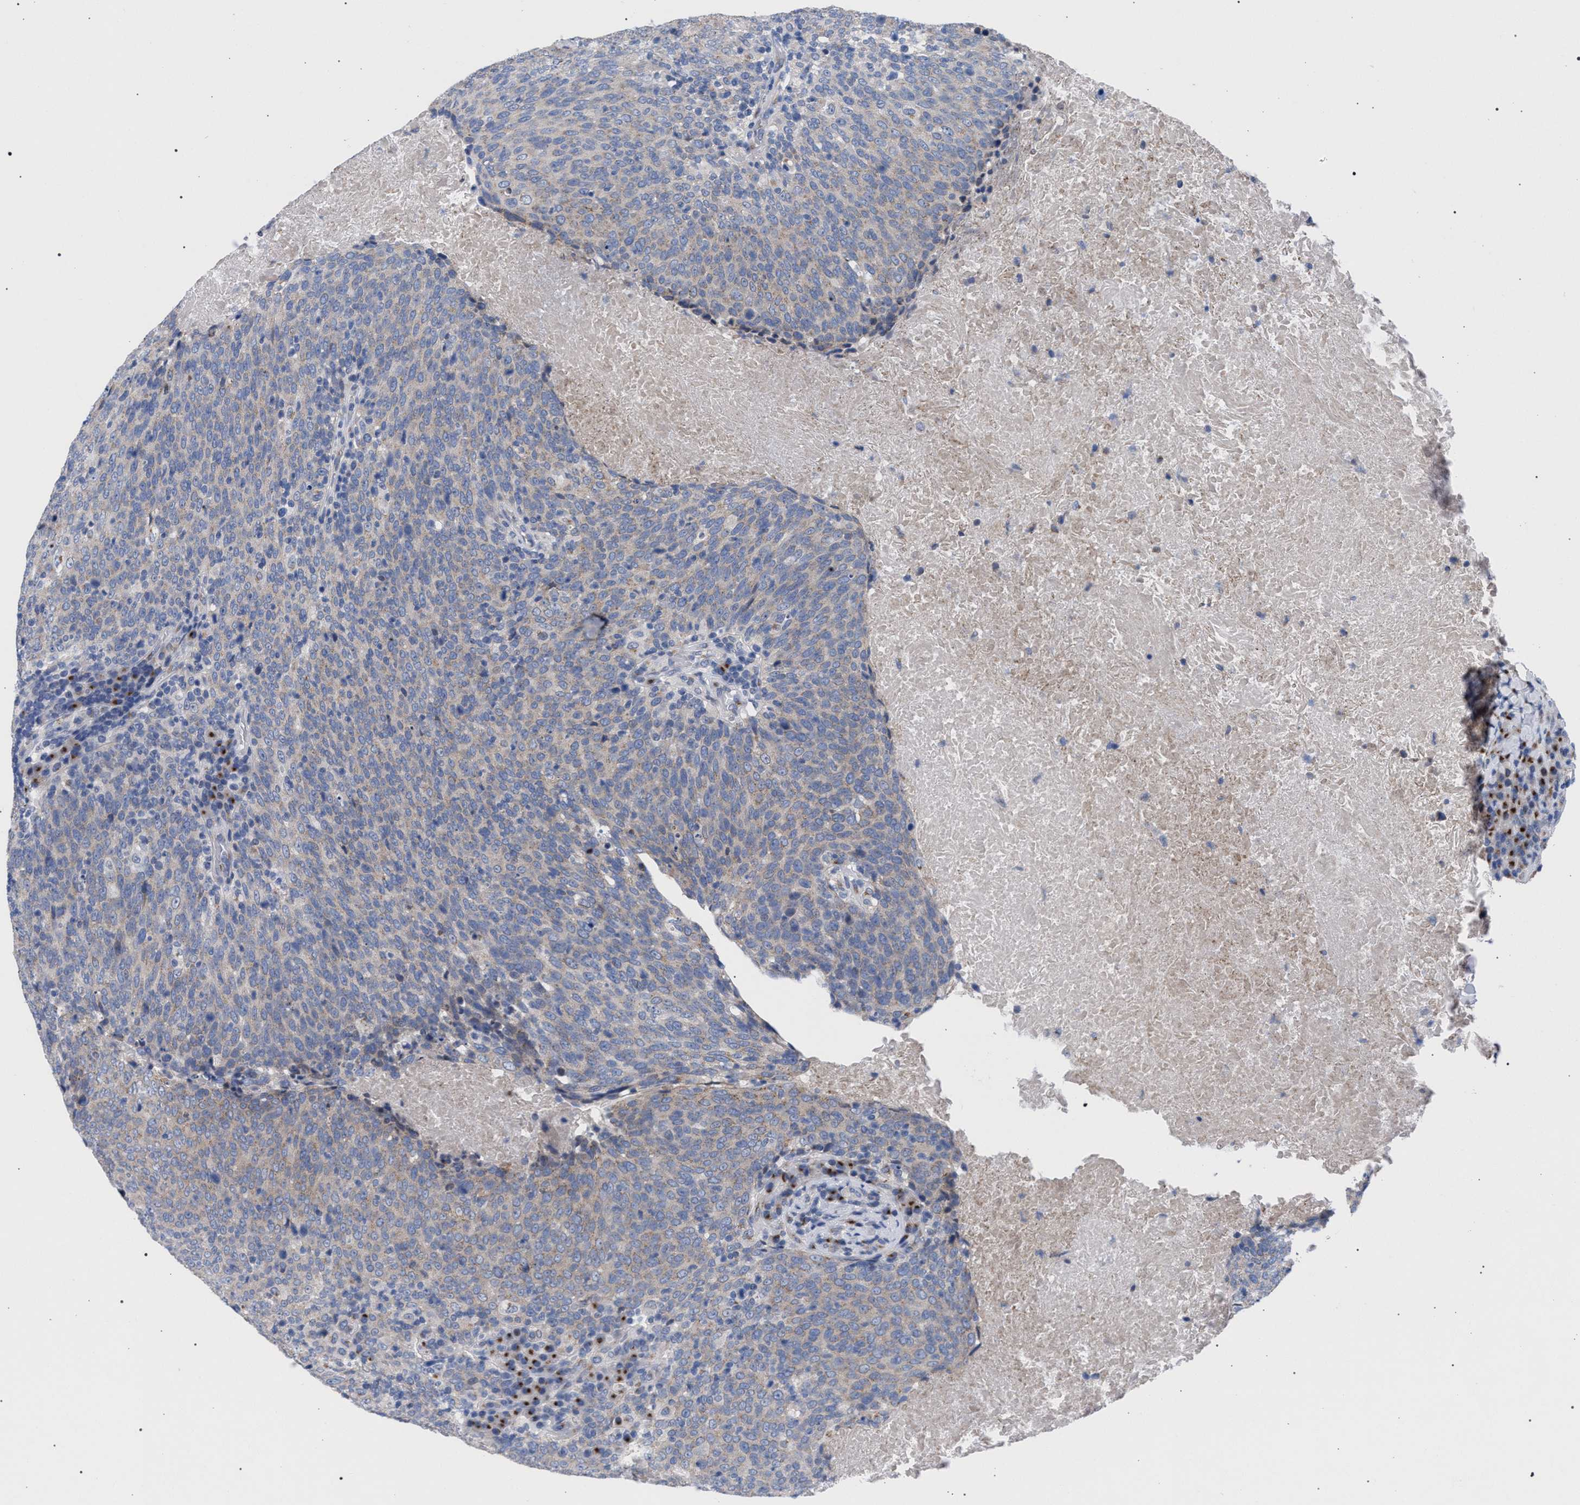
{"staining": {"intensity": "weak", "quantity": "25%-75%", "location": "cytoplasmic/membranous"}, "tissue": "head and neck cancer", "cell_type": "Tumor cells", "image_type": "cancer", "snomed": [{"axis": "morphology", "description": "Squamous cell carcinoma, NOS"}, {"axis": "morphology", "description": "Squamous cell carcinoma, metastatic, NOS"}, {"axis": "topography", "description": "Lymph node"}, {"axis": "topography", "description": "Head-Neck"}], "caption": "Tumor cells exhibit low levels of weak cytoplasmic/membranous expression in about 25%-75% of cells in human head and neck cancer (squamous cell carcinoma).", "gene": "GOLGA2", "patient": {"sex": "male", "age": 62}}